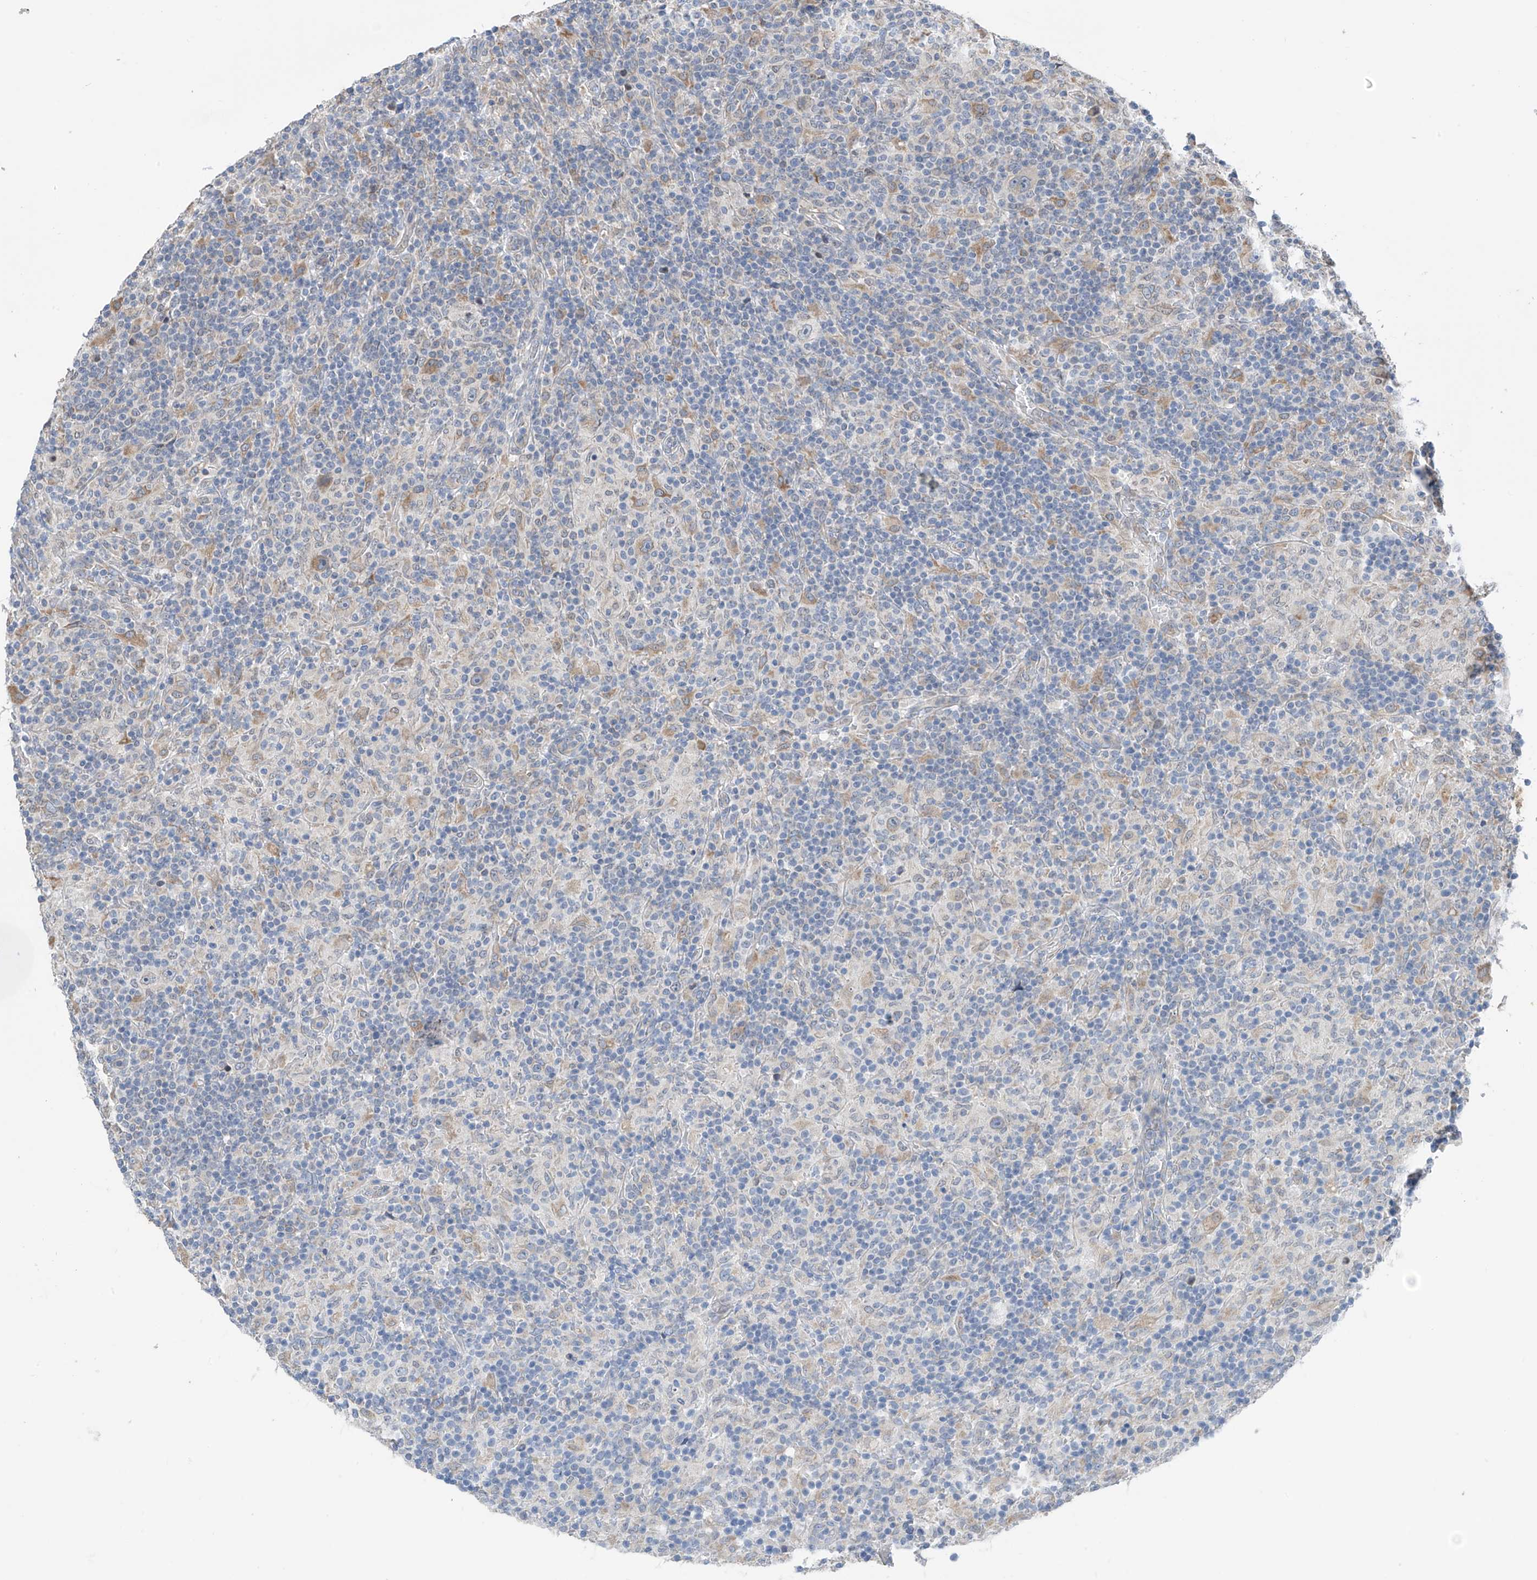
{"staining": {"intensity": "negative", "quantity": "none", "location": "none"}, "tissue": "lymphoma", "cell_type": "Tumor cells", "image_type": "cancer", "snomed": [{"axis": "morphology", "description": "Hodgkin's disease, NOS"}, {"axis": "topography", "description": "Lymph node"}], "caption": "High magnification brightfield microscopy of lymphoma stained with DAB (3,3'-diaminobenzidine) (brown) and counterstained with hematoxylin (blue): tumor cells show no significant positivity. The staining is performed using DAB brown chromogen with nuclei counter-stained in using hematoxylin.", "gene": "REC8", "patient": {"sex": "male", "age": 70}}